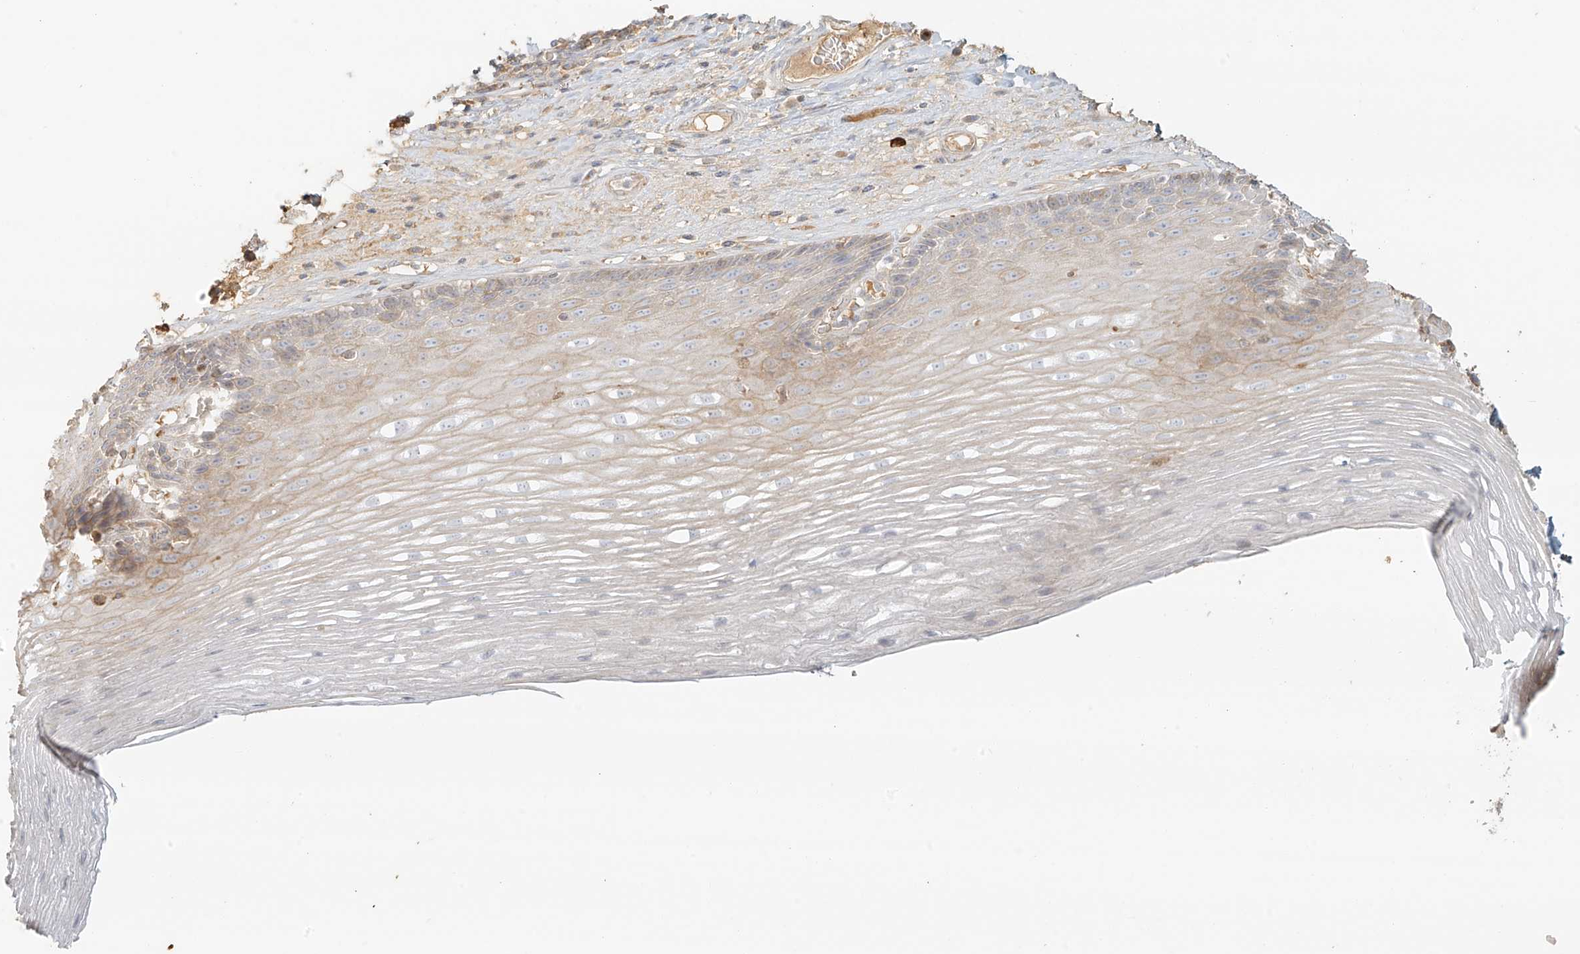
{"staining": {"intensity": "weak", "quantity": "25%-75%", "location": "cytoplasmic/membranous"}, "tissue": "esophagus", "cell_type": "Squamous epithelial cells", "image_type": "normal", "snomed": [{"axis": "morphology", "description": "Normal tissue, NOS"}, {"axis": "topography", "description": "Esophagus"}], "caption": "Immunohistochemistry (IHC) image of unremarkable esophagus stained for a protein (brown), which demonstrates low levels of weak cytoplasmic/membranous expression in about 25%-75% of squamous epithelial cells.", "gene": "UPK1B", "patient": {"sex": "male", "age": 62}}